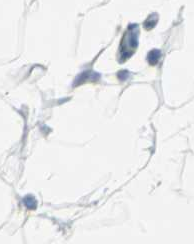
{"staining": {"intensity": "negative", "quantity": "none", "location": "none"}, "tissue": "adipose tissue", "cell_type": "Adipocytes", "image_type": "normal", "snomed": [{"axis": "morphology", "description": "Normal tissue, NOS"}, {"axis": "morphology", "description": "Duct carcinoma"}, {"axis": "topography", "description": "Breast"}, {"axis": "topography", "description": "Adipose tissue"}], "caption": "IHC of normal adipose tissue reveals no staining in adipocytes.", "gene": "DNAI2", "patient": {"sex": "female", "age": 37}}